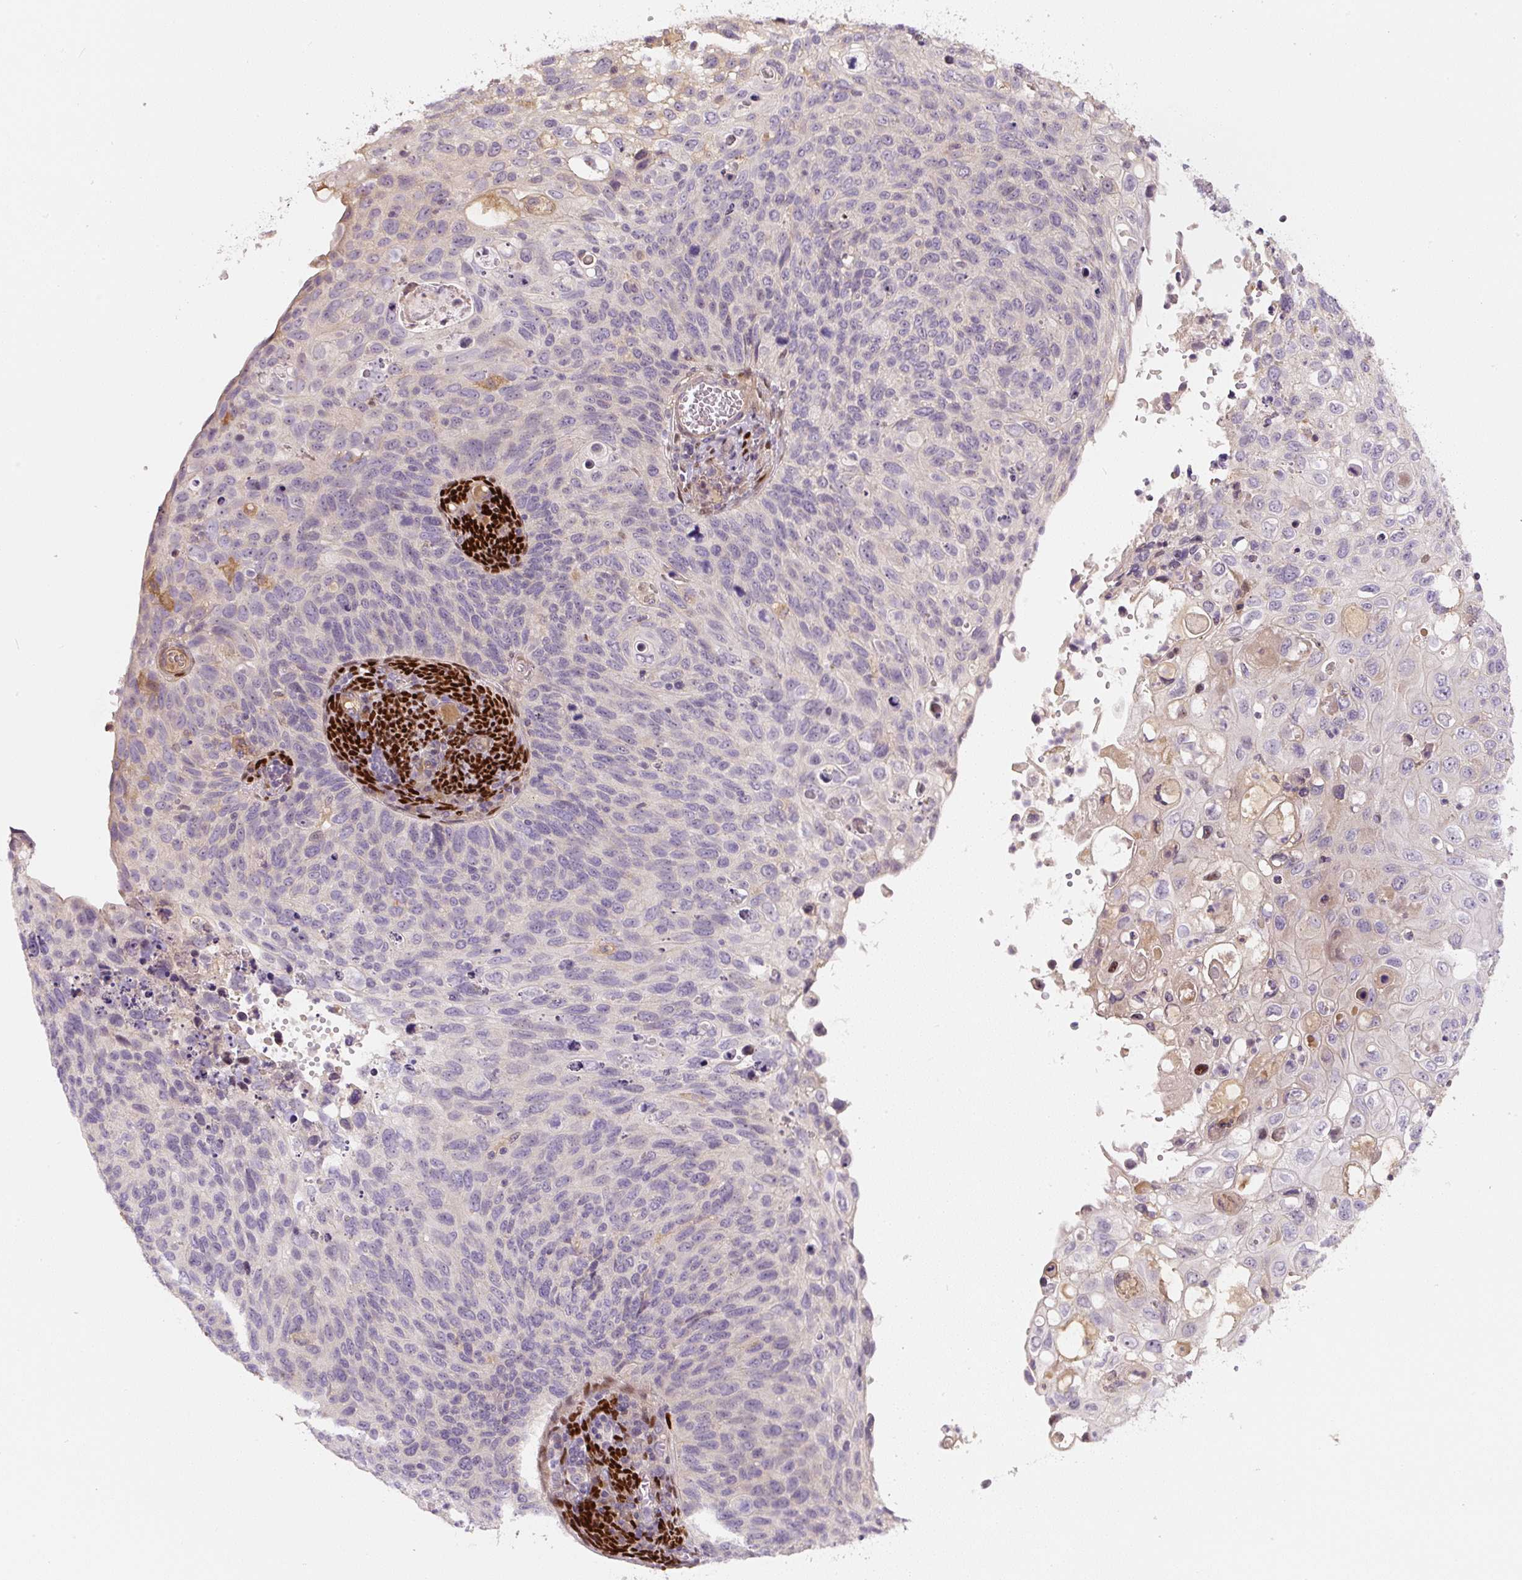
{"staining": {"intensity": "negative", "quantity": "none", "location": "none"}, "tissue": "cervical cancer", "cell_type": "Tumor cells", "image_type": "cancer", "snomed": [{"axis": "morphology", "description": "Squamous cell carcinoma, NOS"}, {"axis": "topography", "description": "Cervix"}], "caption": "A high-resolution photomicrograph shows immunohistochemistry staining of cervical cancer, which reveals no significant positivity in tumor cells.", "gene": "PWWP3B", "patient": {"sex": "female", "age": 70}}